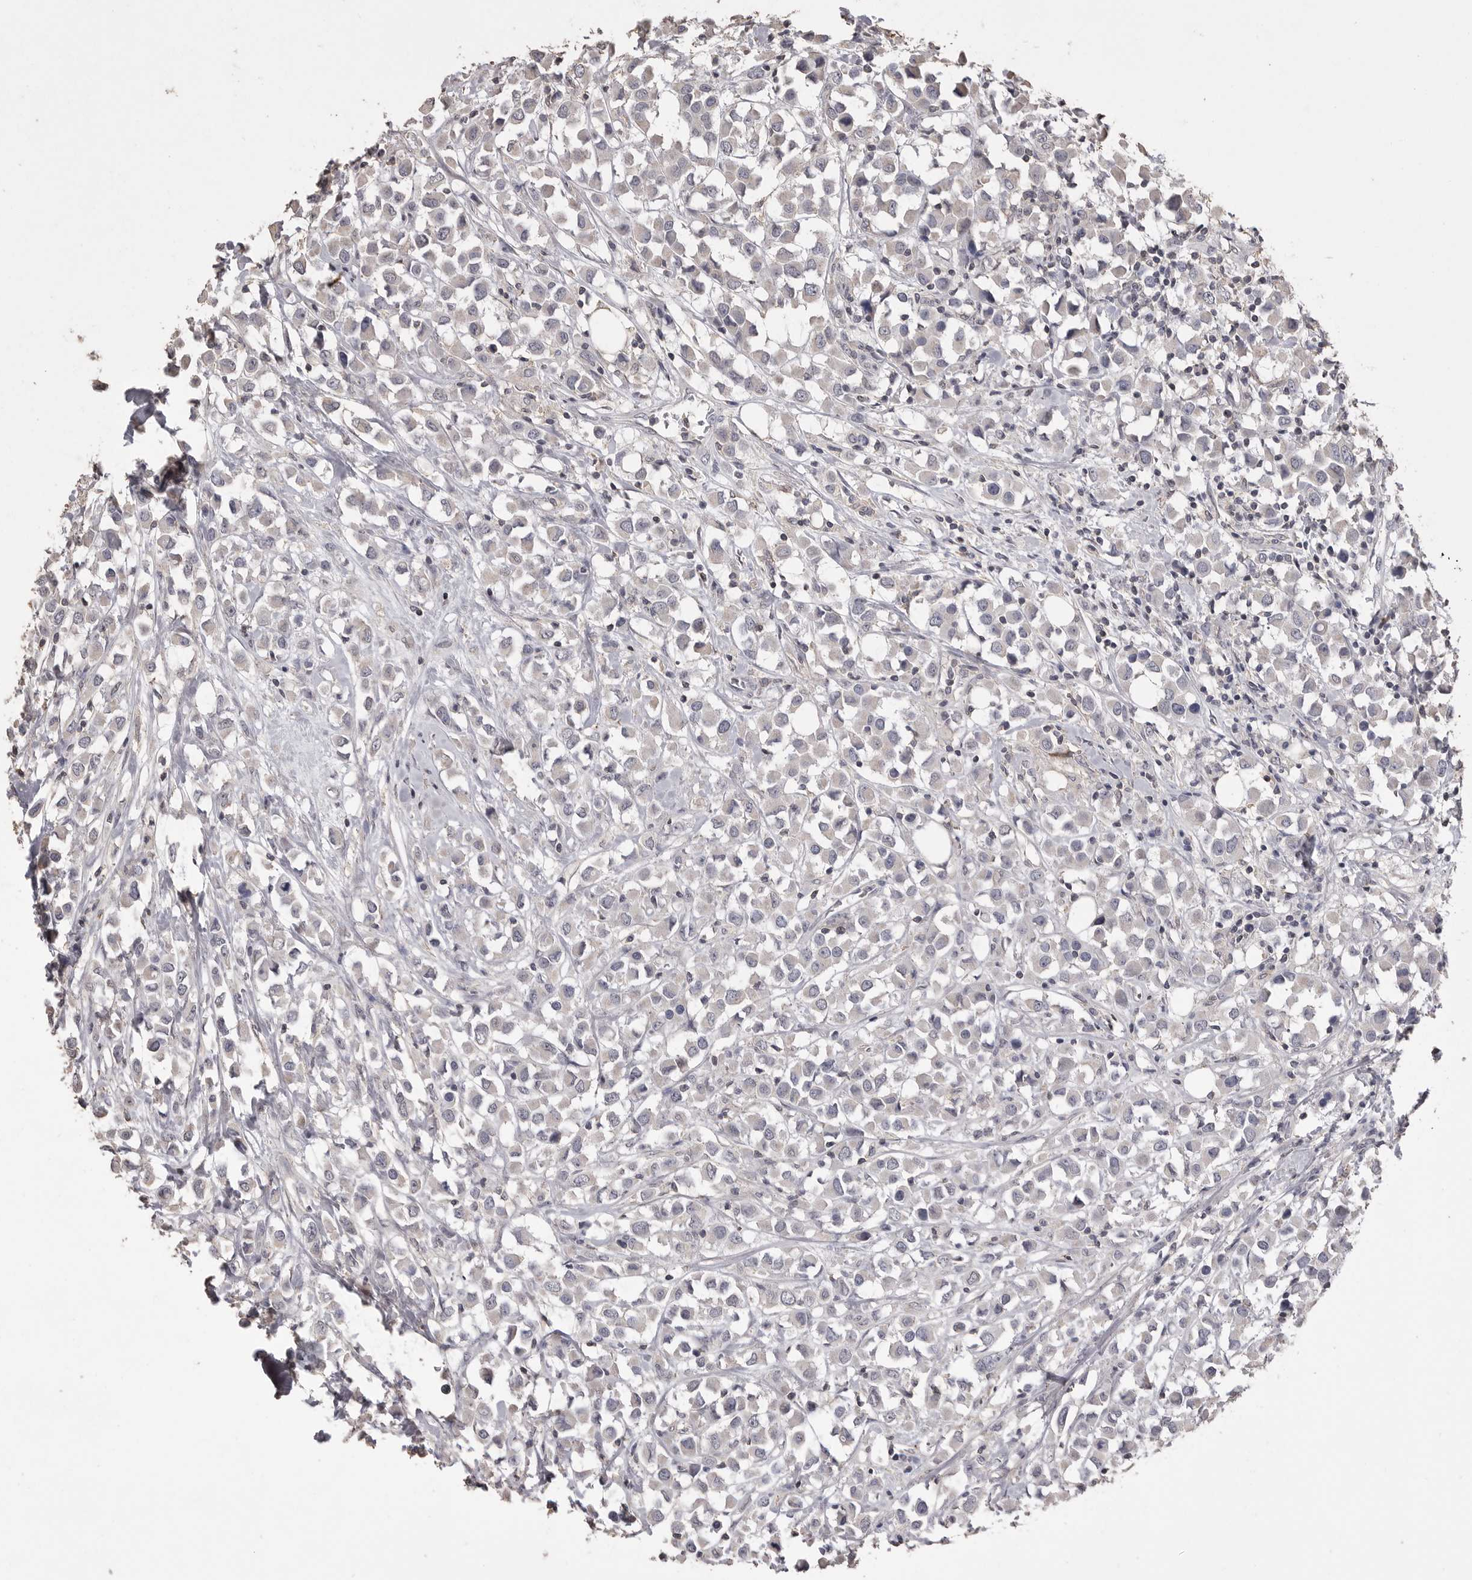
{"staining": {"intensity": "negative", "quantity": "none", "location": "none"}, "tissue": "breast cancer", "cell_type": "Tumor cells", "image_type": "cancer", "snomed": [{"axis": "morphology", "description": "Duct carcinoma"}, {"axis": "topography", "description": "Breast"}], "caption": "Tumor cells are negative for brown protein staining in breast cancer (infiltrating ductal carcinoma). Nuclei are stained in blue.", "gene": "MMP7", "patient": {"sex": "female", "age": 61}}